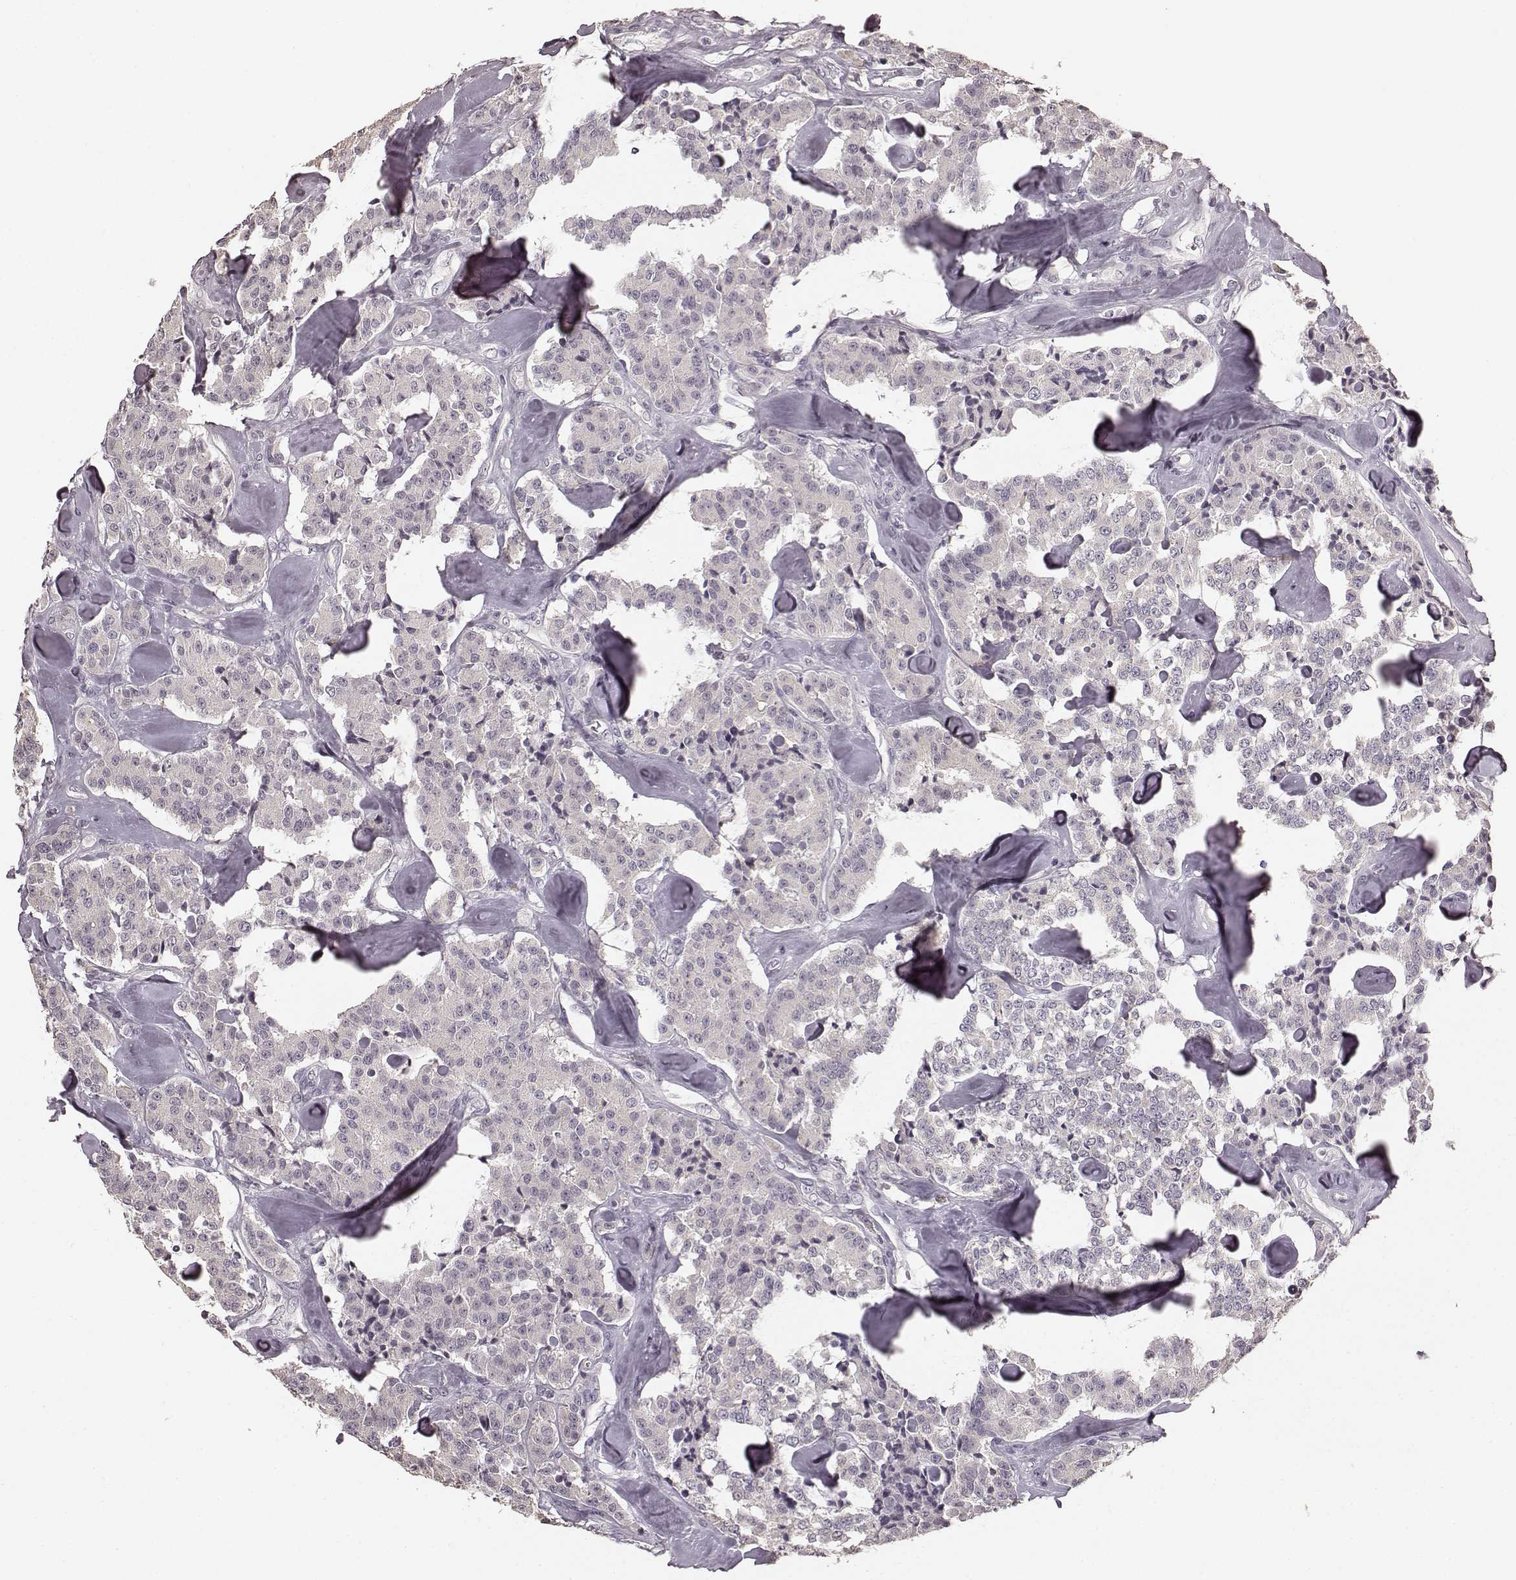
{"staining": {"intensity": "negative", "quantity": "none", "location": "none"}, "tissue": "carcinoid", "cell_type": "Tumor cells", "image_type": "cancer", "snomed": [{"axis": "morphology", "description": "Carcinoid, malignant, NOS"}, {"axis": "topography", "description": "Pancreas"}], "caption": "This is an immunohistochemistry image of human carcinoid. There is no expression in tumor cells.", "gene": "RIT2", "patient": {"sex": "male", "age": 41}}